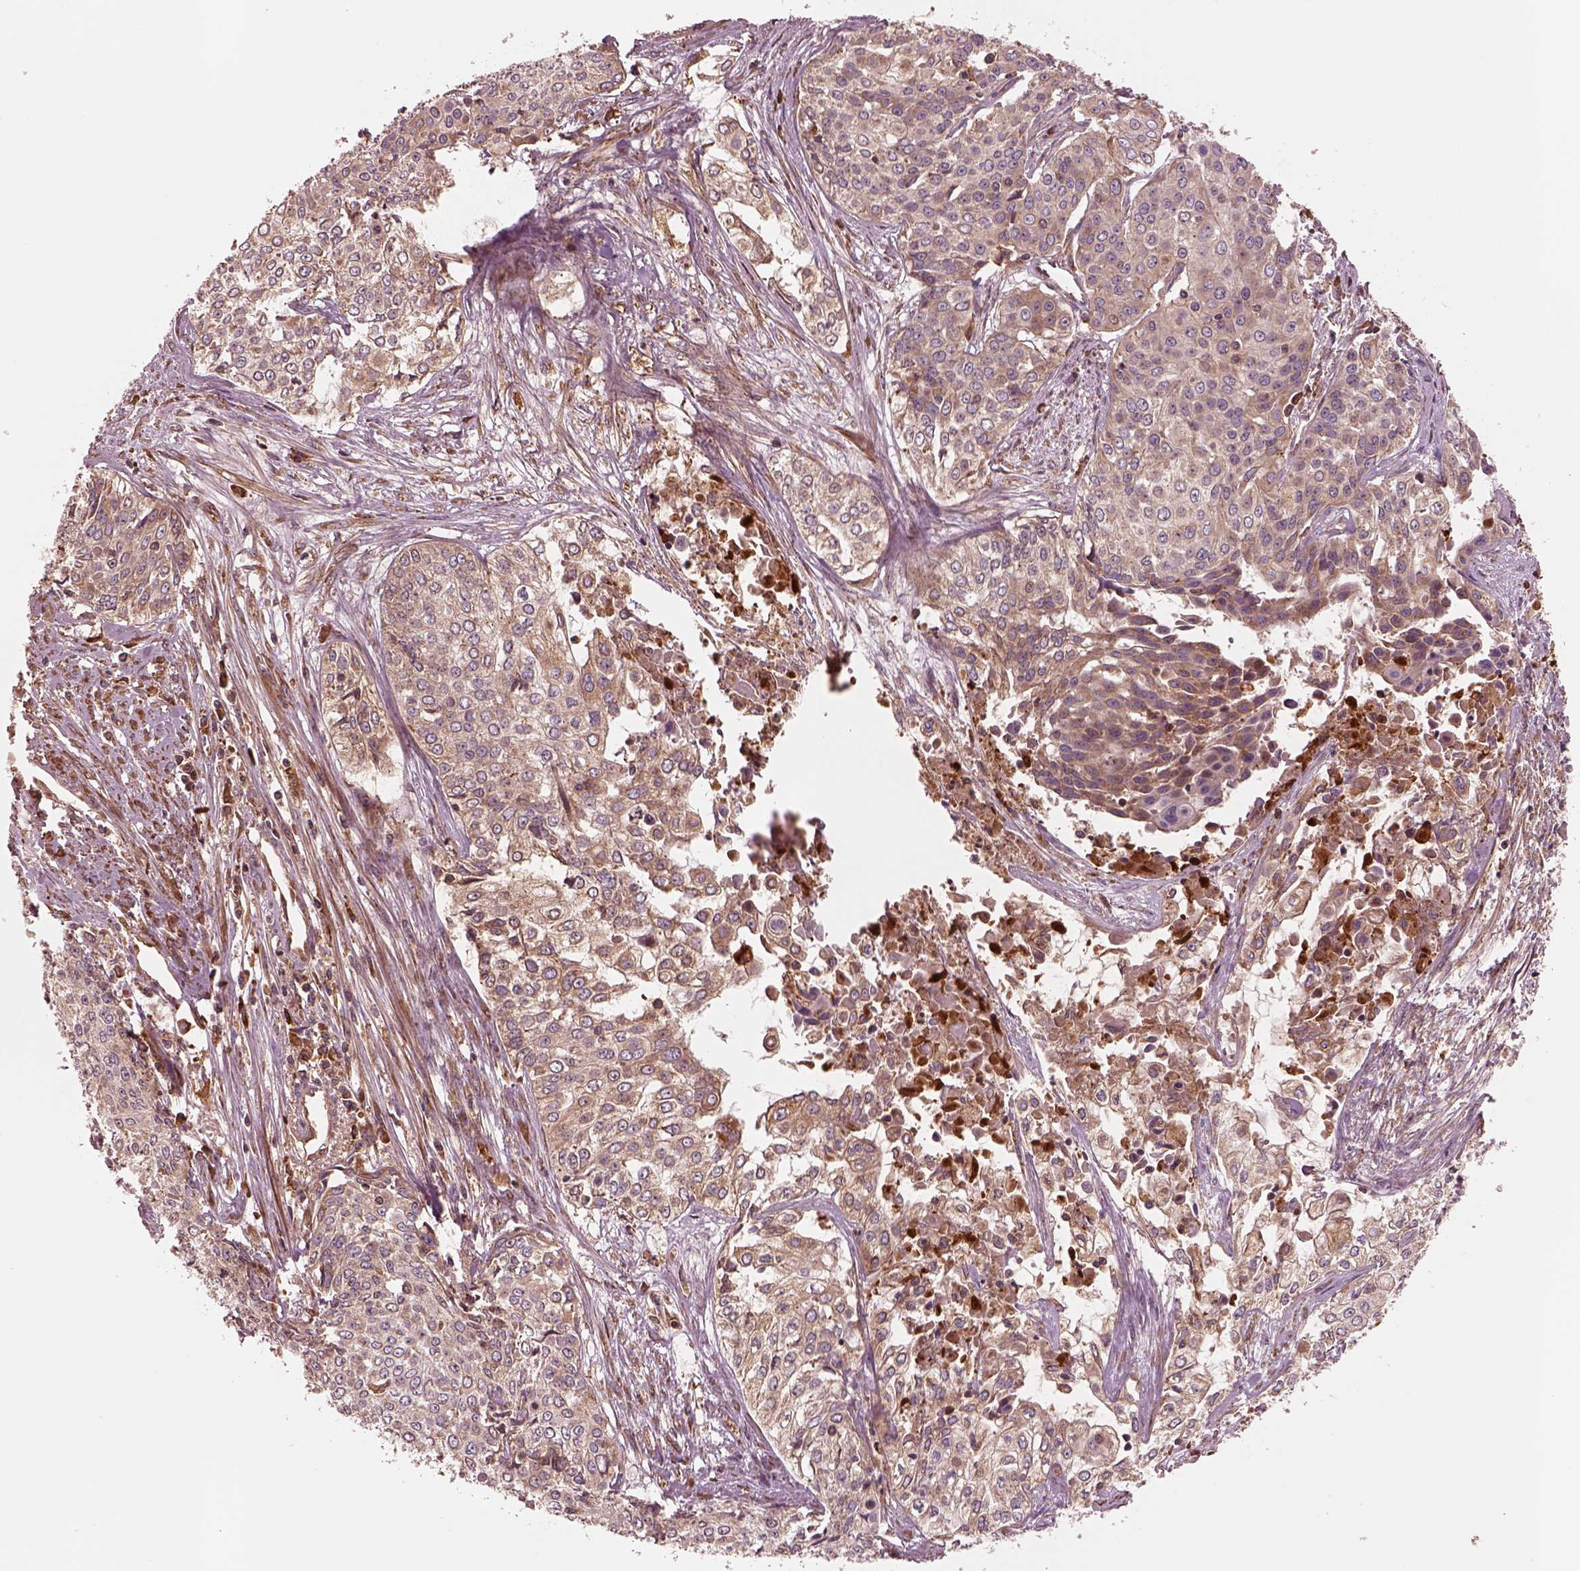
{"staining": {"intensity": "weak", "quantity": "<25%", "location": "cytoplasmic/membranous"}, "tissue": "cervical cancer", "cell_type": "Tumor cells", "image_type": "cancer", "snomed": [{"axis": "morphology", "description": "Squamous cell carcinoma, NOS"}, {"axis": "topography", "description": "Cervix"}], "caption": "Squamous cell carcinoma (cervical) stained for a protein using immunohistochemistry demonstrates no positivity tumor cells.", "gene": "ASCC2", "patient": {"sex": "female", "age": 39}}